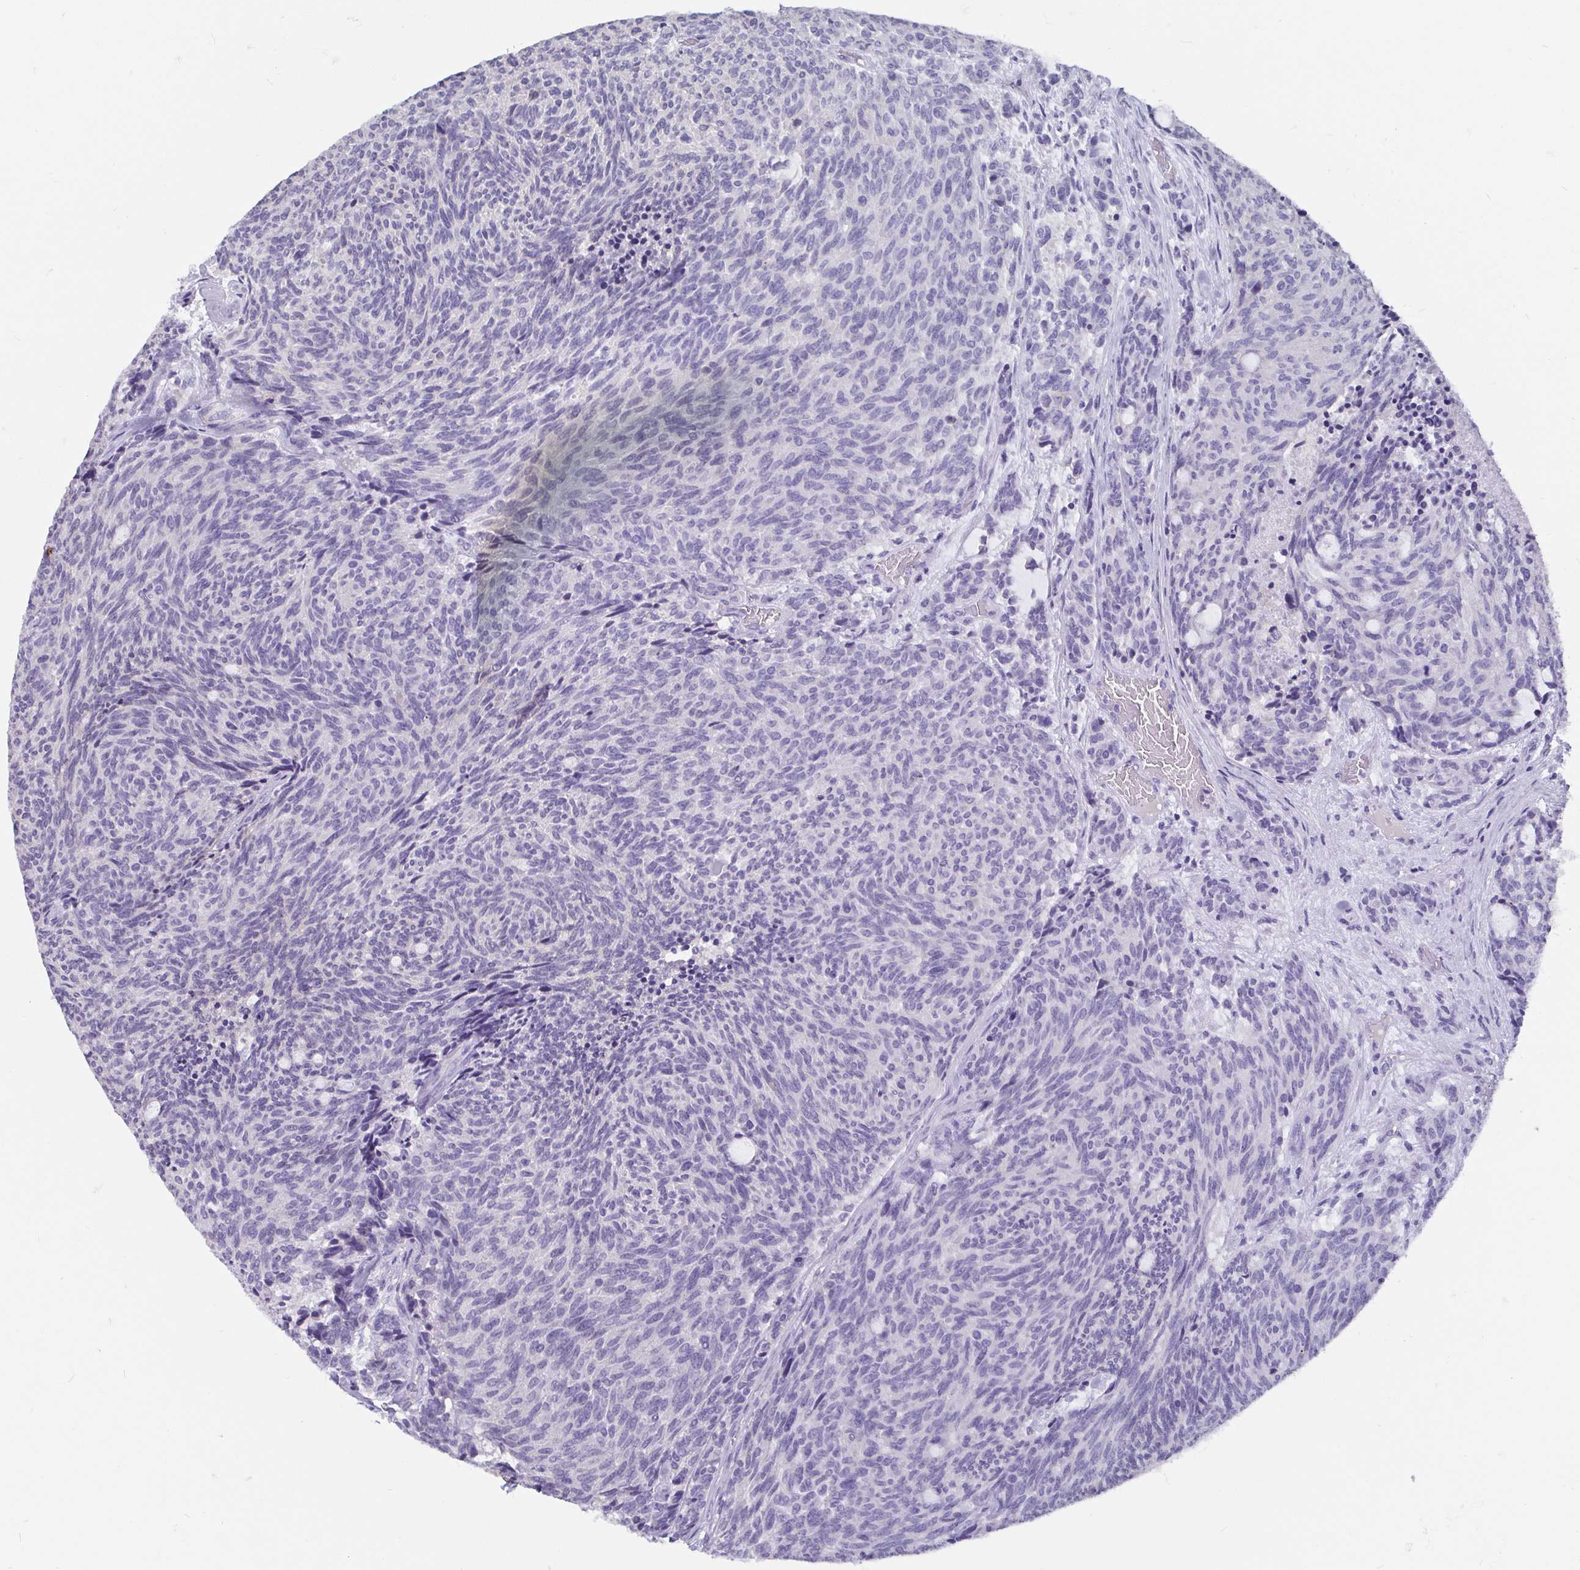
{"staining": {"intensity": "negative", "quantity": "none", "location": "none"}, "tissue": "carcinoid", "cell_type": "Tumor cells", "image_type": "cancer", "snomed": [{"axis": "morphology", "description": "Carcinoid, malignant, NOS"}, {"axis": "topography", "description": "Pancreas"}], "caption": "Carcinoid was stained to show a protein in brown. There is no significant staining in tumor cells.", "gene": "ADAMTS6", "patient": {"sex": "female", "age": 54}}